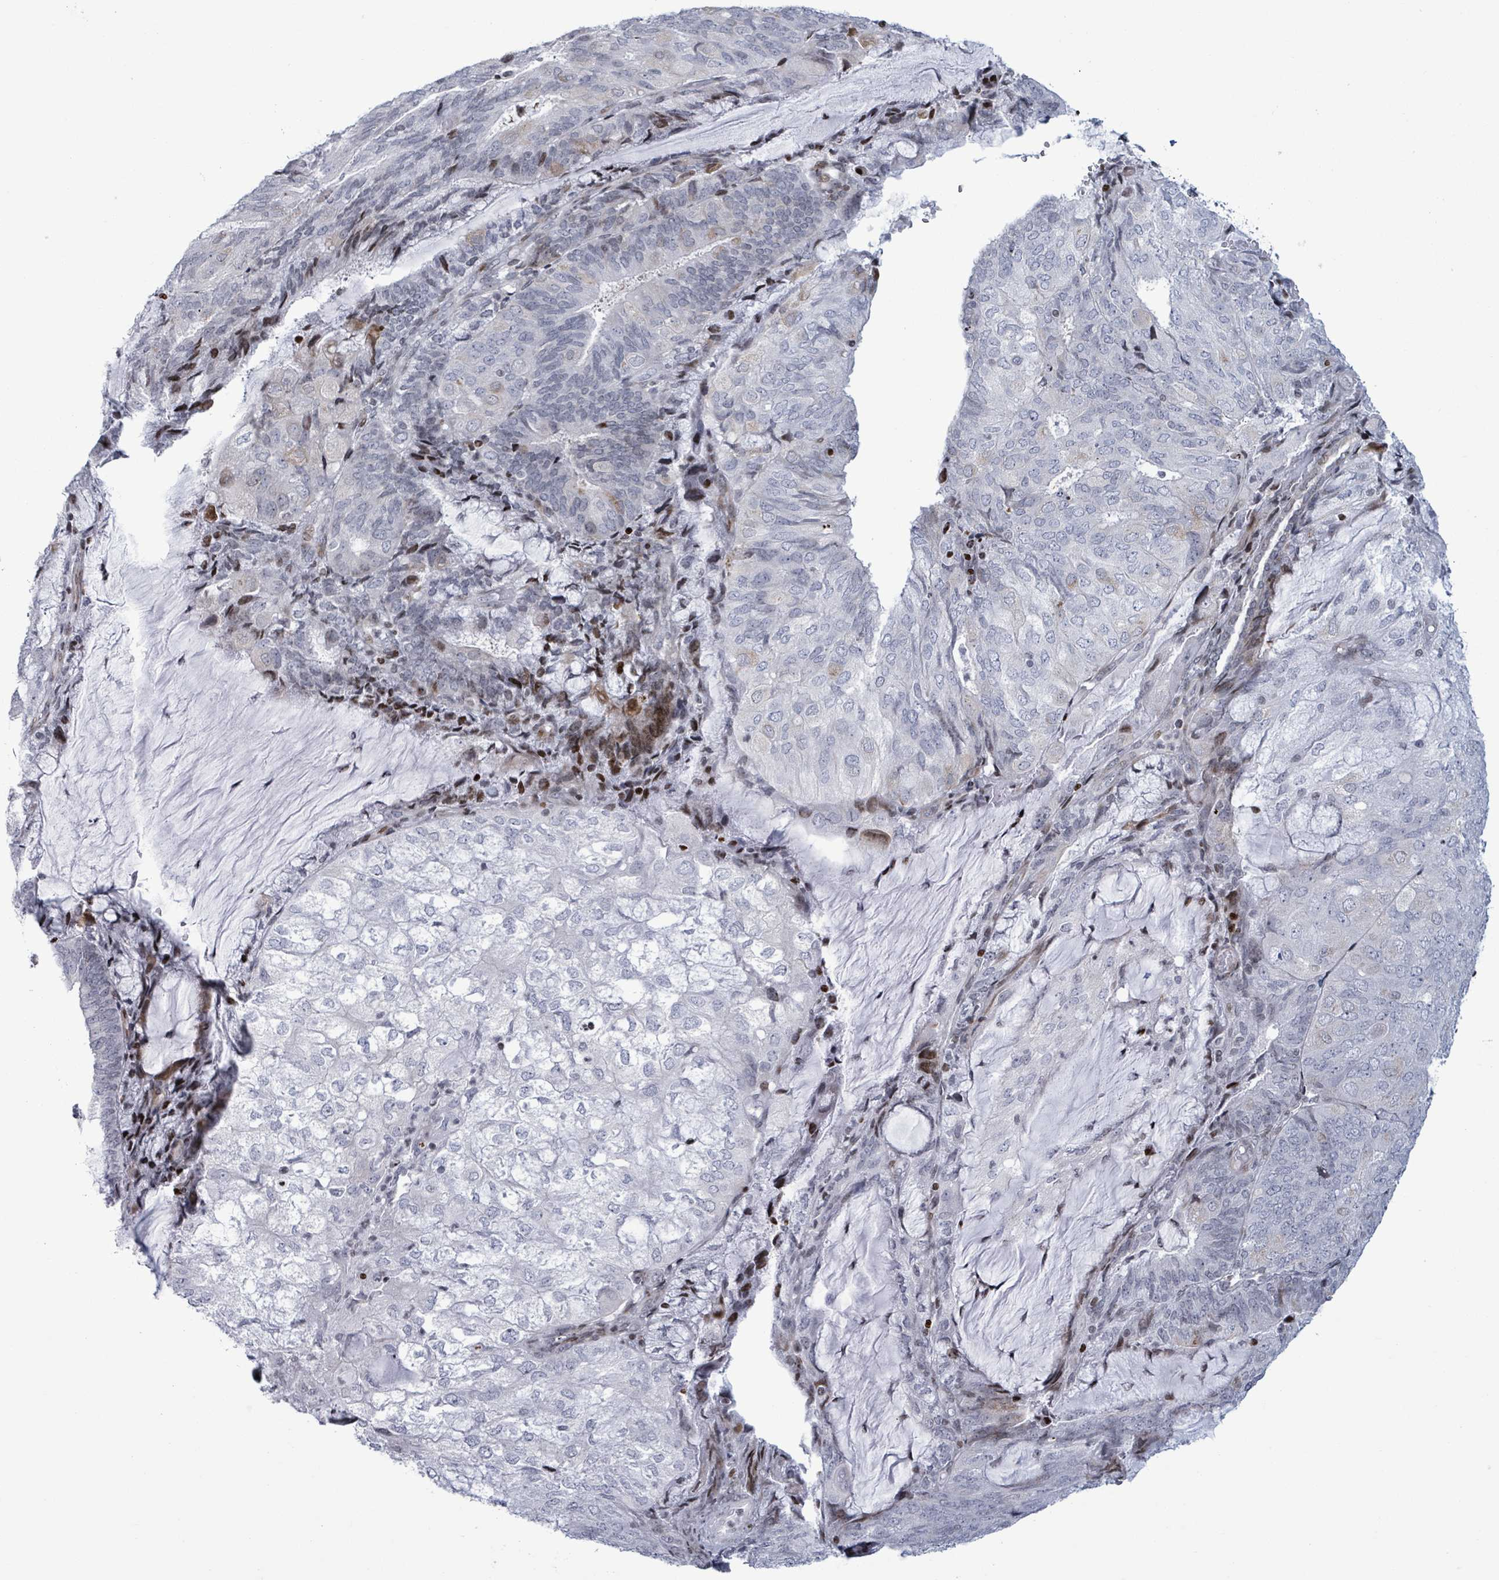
{"staining": {"intensity": "moderate", "quantity": "<25%", "location": "nuclear"}, "tissue": "endometrial cancer", "cell_type": "Tumor cells", "image_type": "cancer", "snomed": [{"axis": "morphology", "description": "Adenocarcinoma, NOS"}, {"axis": "topography", "description": "Endometrium"}], "caption": "Endometrial adenocarcinoma stained with immunohistochemistry (IHC) exhibits moderate nuclear expression in approximately <25% of tumor cells. Using DAB (3,3'-diaminobenzidine) (brown) and hematoxylin (blue) stains, captured at high magnification using brightfield microscopy.", "gene": "FNDC4", "patient": {"sex": "female", "age": 81}}